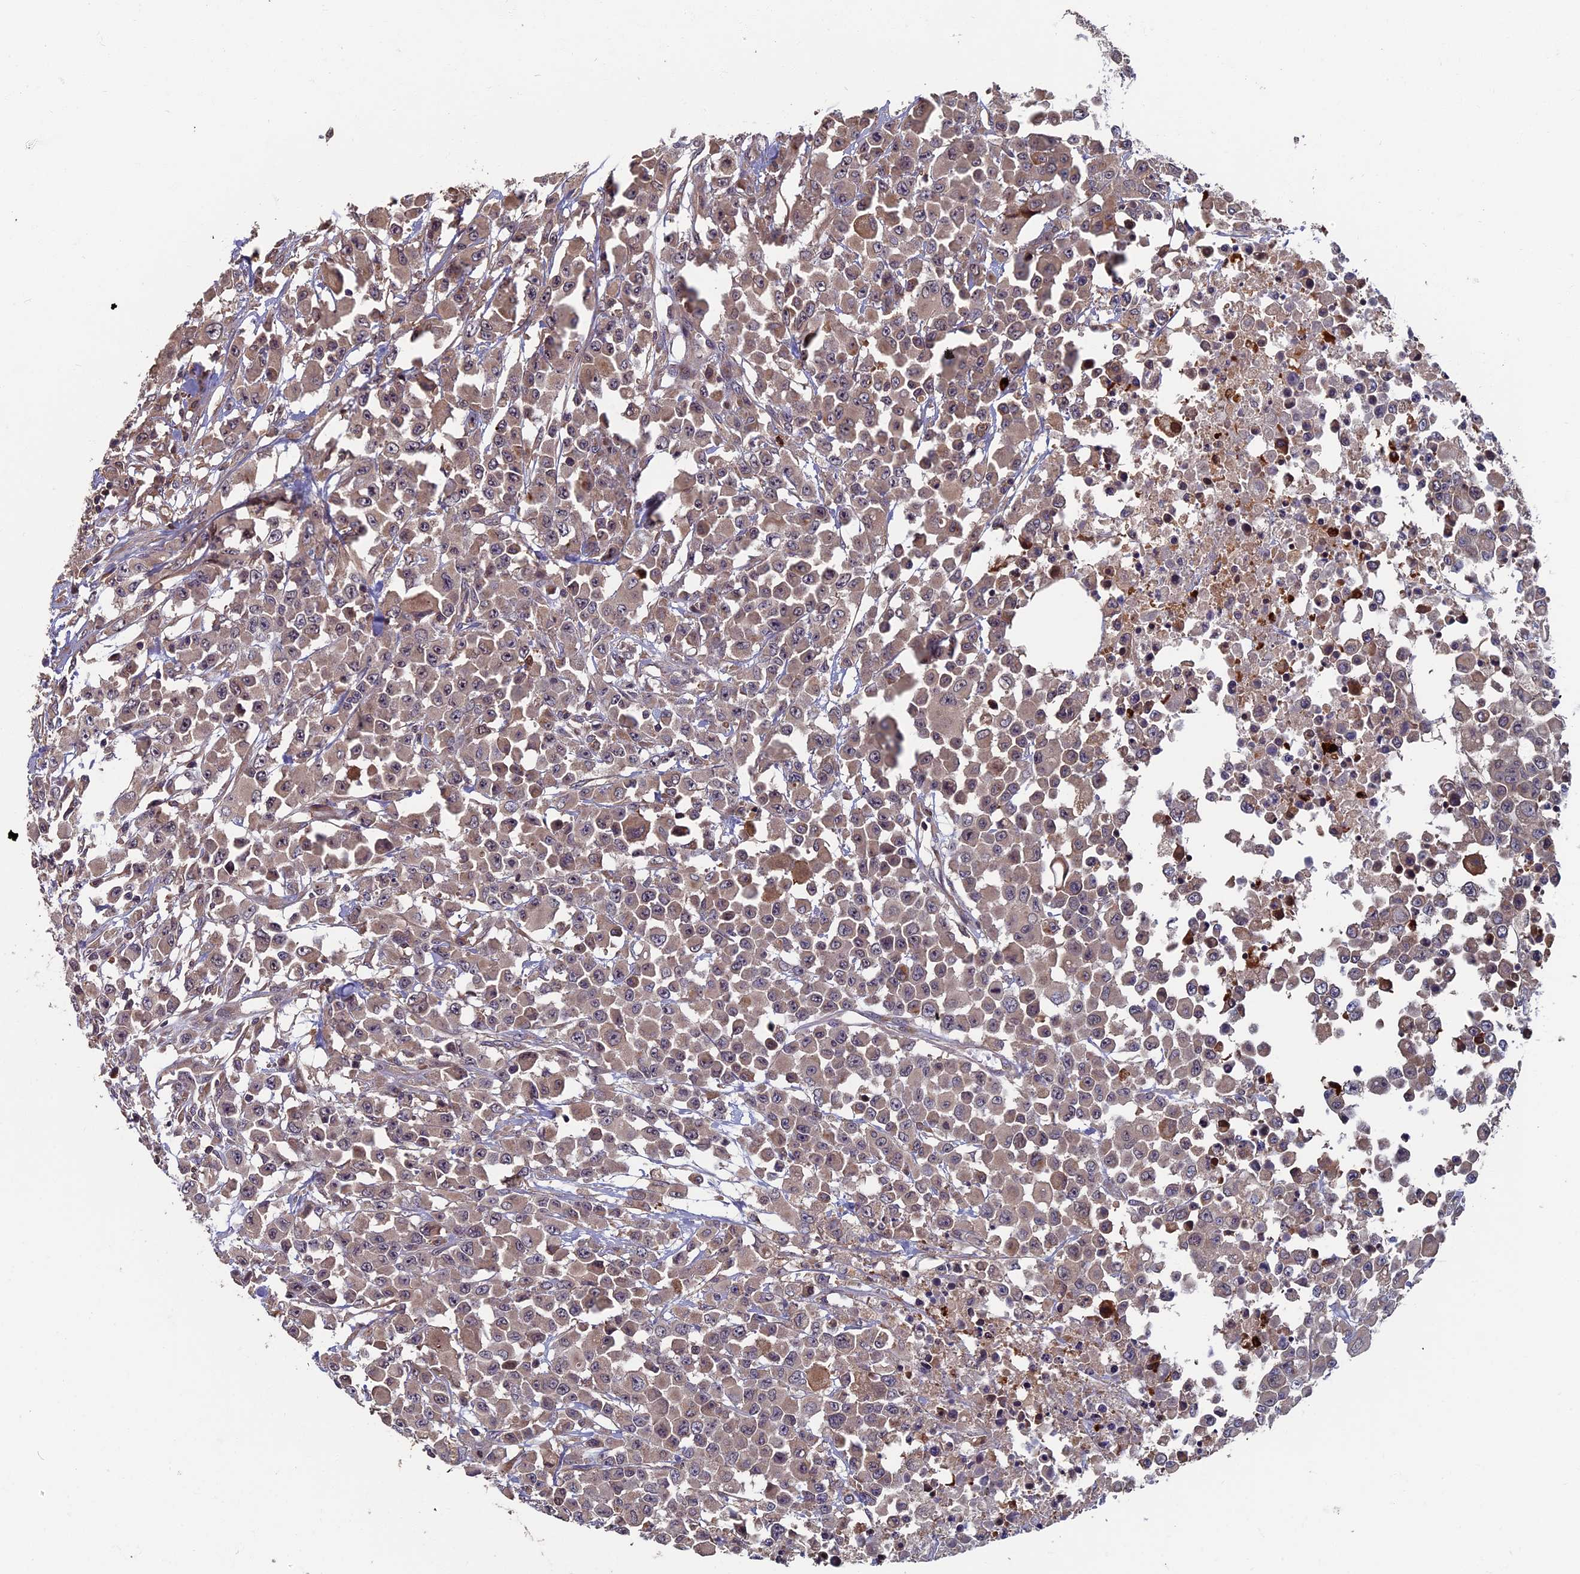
{"staining": {"intensity": "weak", "quantity": ">75%", "location": "cytoplasmic/membranous"}, "tissue": "colorectal cancer", "cell_type": "Tumor cells", "image_type": "cancer", "snomed": [{"axis": "morphology", "description": "Adenocarcinoma, NOS"}, {"axis": "topography", "description": "Colon"}], "caption": "Human adenocarcinoma (colorectal) stained with a protein marker reveals weak staining in tumor cells.", "gene": "TNK2", "patient": {"sex": "male", "age": 51}}